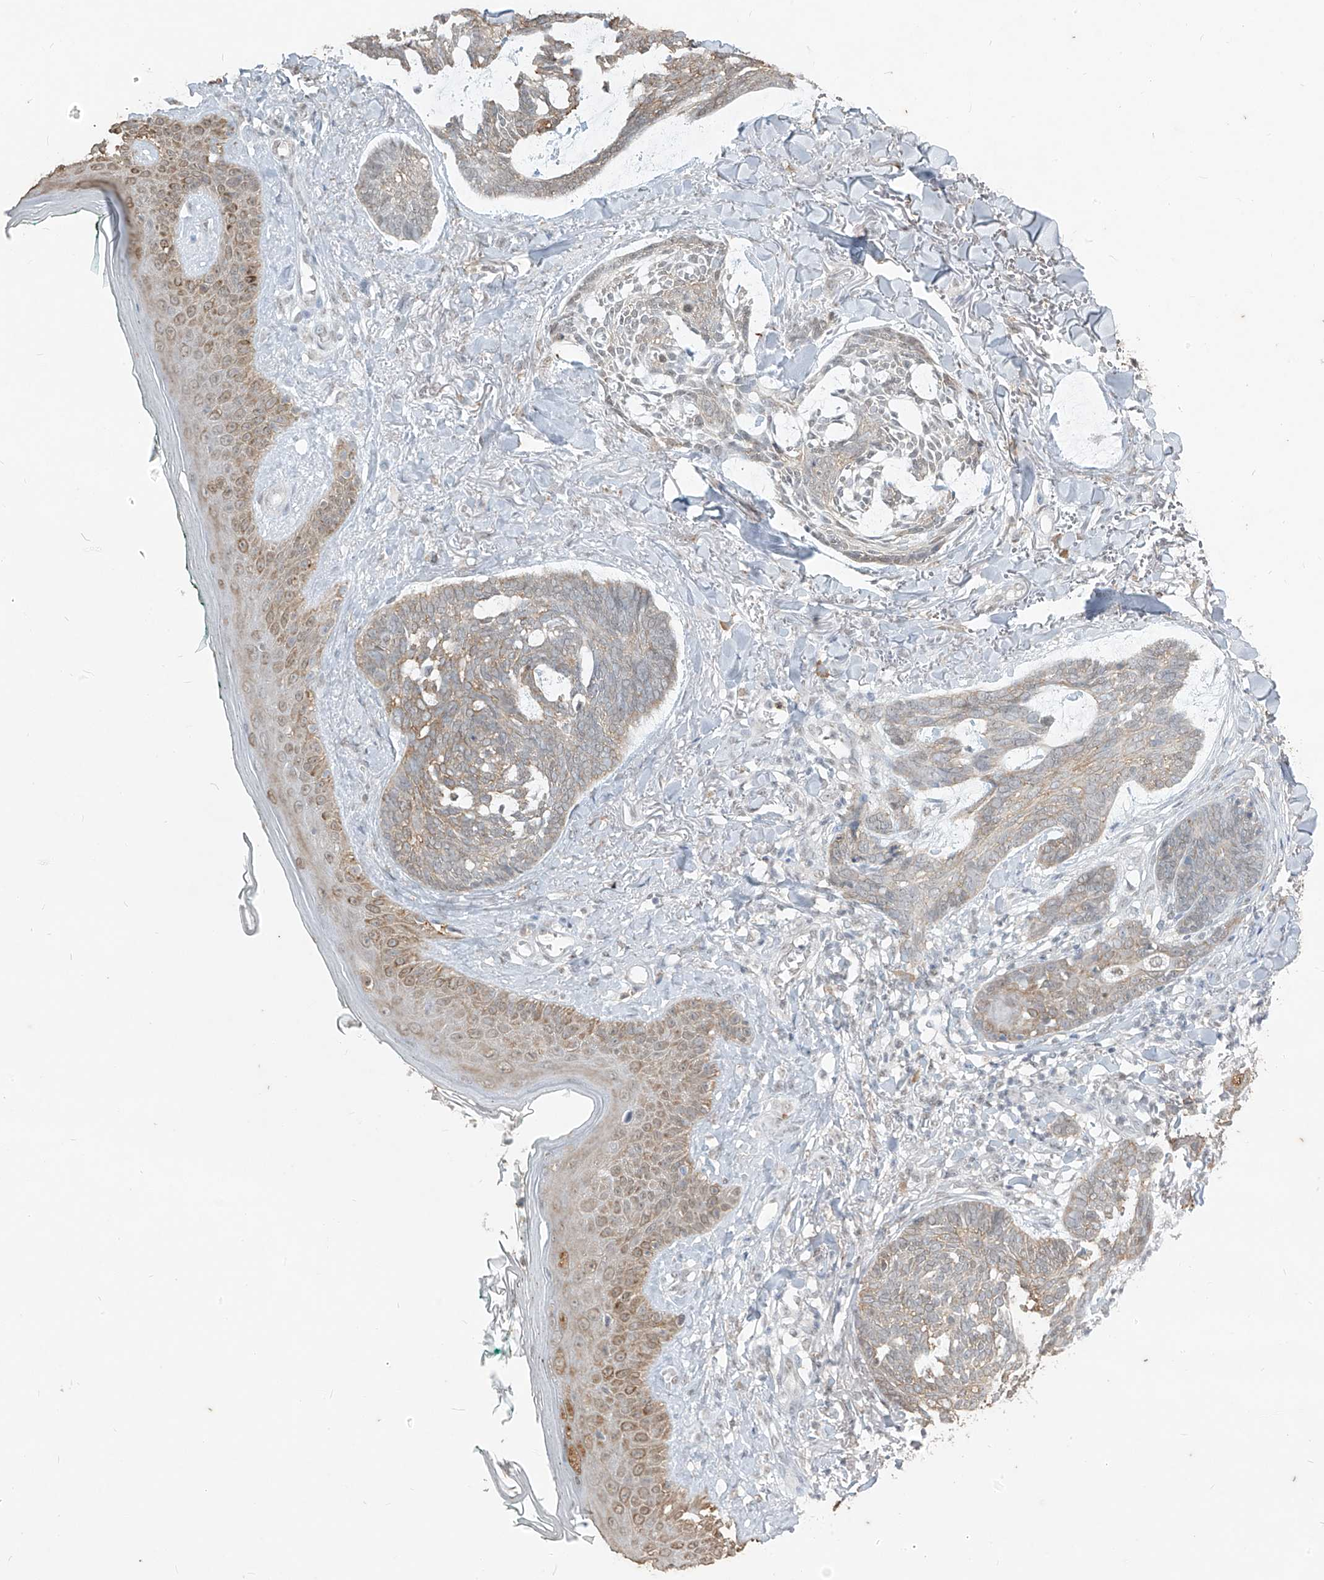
{"staining": {"intensity": "weak", "quantity": "25%-75%", "location": "cytoplasmic/membranous"}, "tissue": "skin cancer", "cell_type": "Tumor cells", "image_type": "cancer", "snomed": [{"axis": "morphology", "description": "Basal cell carcinoma"}, {"axis": "topography", "description": "Skin"}], "caption": "Skin basal cell carcinoma stained for a protein shows weak cytoplasmic/membranous positivity in tumor cells.", "gene": "TFEC", "patient": {"sex": "male", "age": 43}}